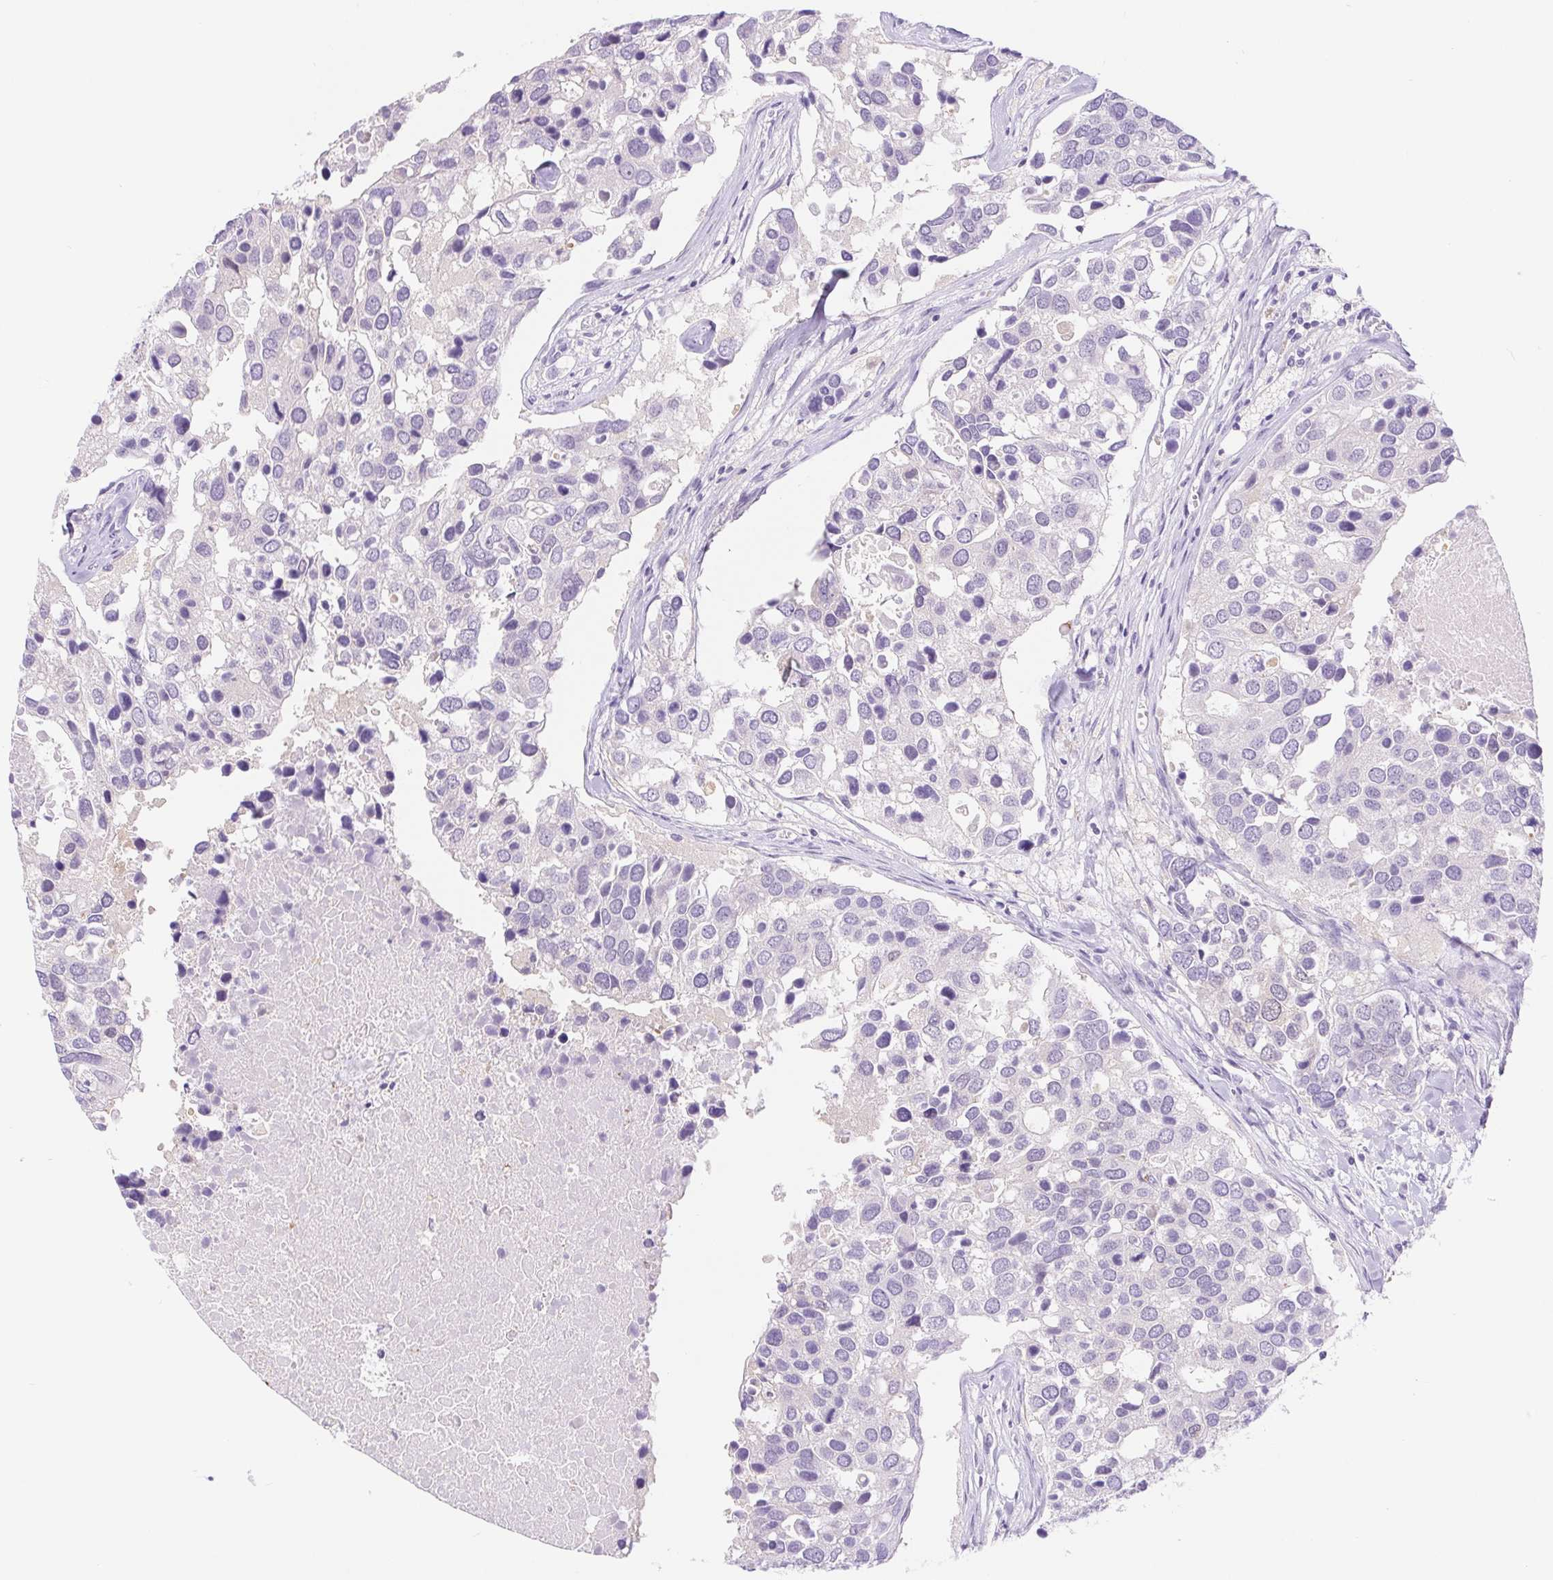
{"staining": {"intensity": "negative", "quantity": "none", "location": "none"}, "tissue": "breast cancer", "cell_type": "Tumor cells", "image_type": "cancer", "snomed": [{"axis": "morphology", "description": "Duct carcinoma"}, {"axis": "topography", "description": "Breast"}], "caption": "This is a micrograph of immunohistochemistry staining of breast infiltrating ductal carcinoma, which shows no staining in tumor cells.", "gene": "DYNC2LI1", "patient": {"sex": "female", "age": 83}}